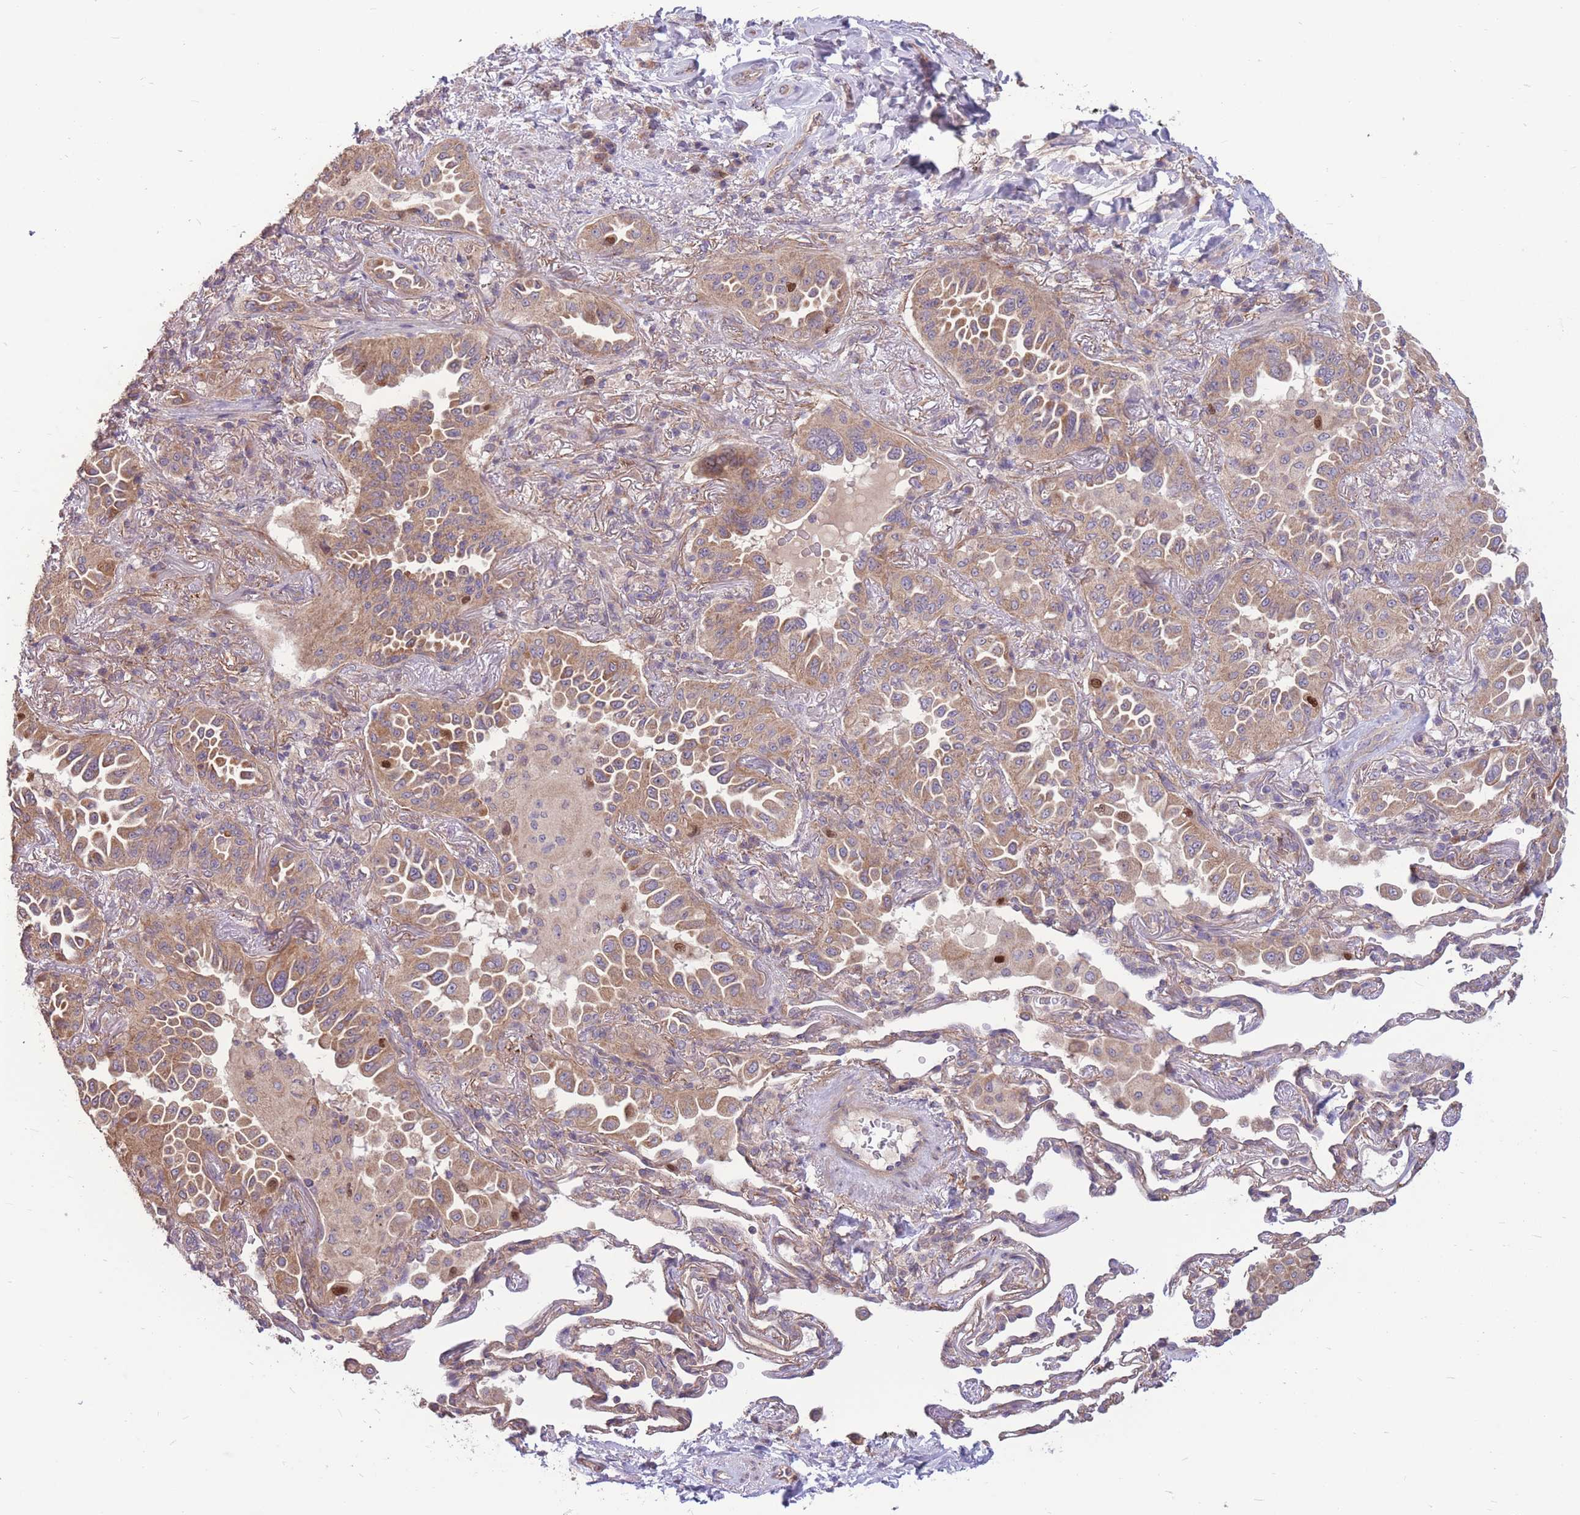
{"staining": {"intensity": "moderate", "quantity": ">75%", "location": "cytoplasmic/membranous"}, "tissue": "lung cancer", "cell_type": "Tumor cells", "image_type": "cancer", "snomed": [{"axis": "morphology", "description": "Adenocarcinoma, NOS"}, {"axis": "topography", "description": "Lung"}], "caption": "An IHC photomicrograph of neoplastic tissue is shown. Protein staining in brown labels moderate cytoplasmic/membranous positivity in adenocarcinoma (lung) within tumor cells.", "gene": "GMNN", "patient": {"sex": "female", "age": 69}}